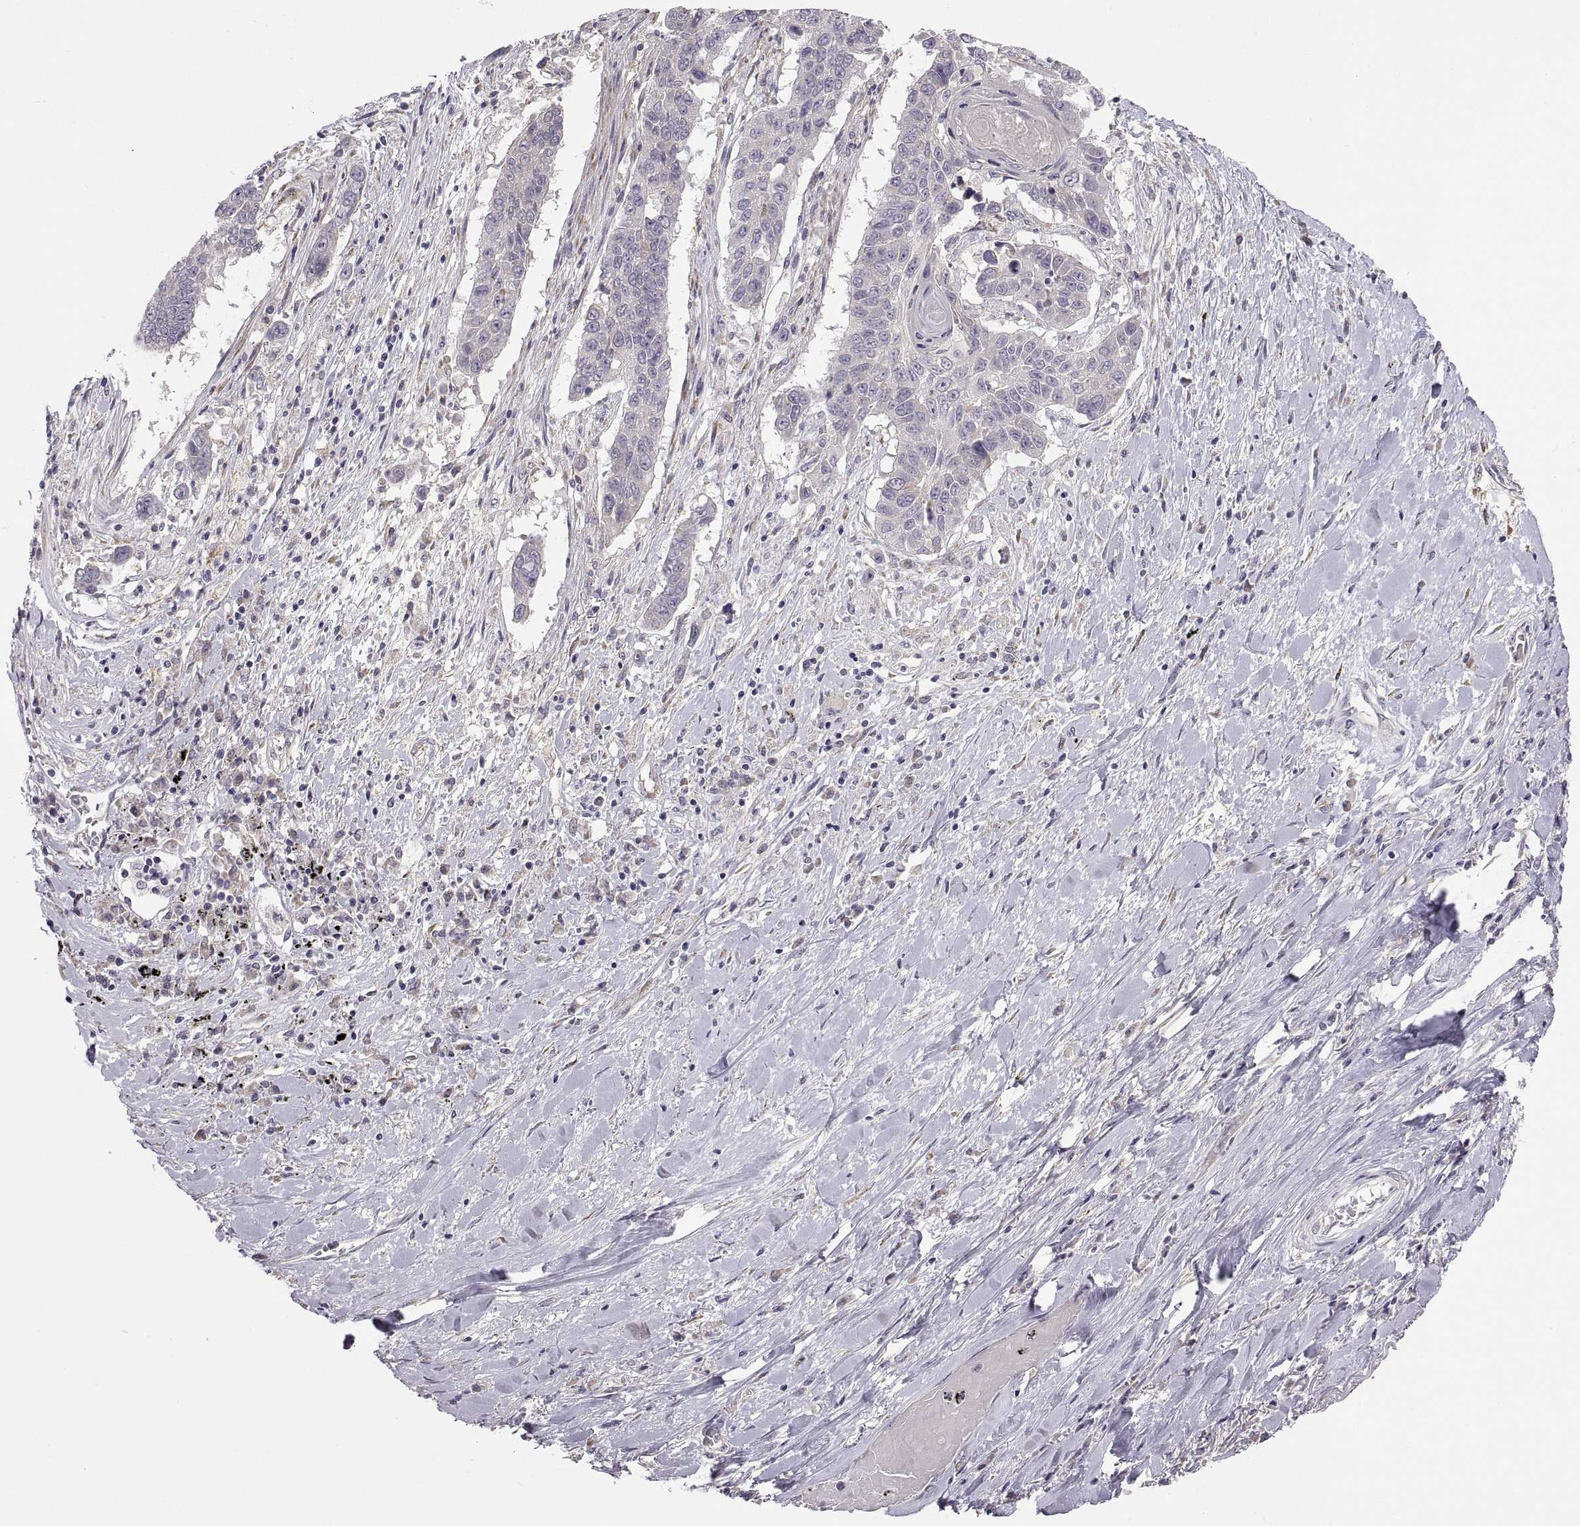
{"staining": {"intensity": "negative", "quantity": "none", "location": "none"}, "tissue": "lung cancer", "cell_type": "Tumor cells", "image_type": "cancer", "snomed": [{"axis": "morphology", "description": "Squamous cell carcinoma, NOS"}, {"axis": "topography", "description": "Lung"}], "caption": "DAB (3,3'-diaminobenzidine) immunohistochemical staining of lung cancer reveals no significant staining in tumor cells. (DAB (3,3'-diaminobenzidine) IHC visualized using brightfield microscopy, high magnification).", "gene": "ACSBG2", "patient": {"sex": "male", "age": 73}}